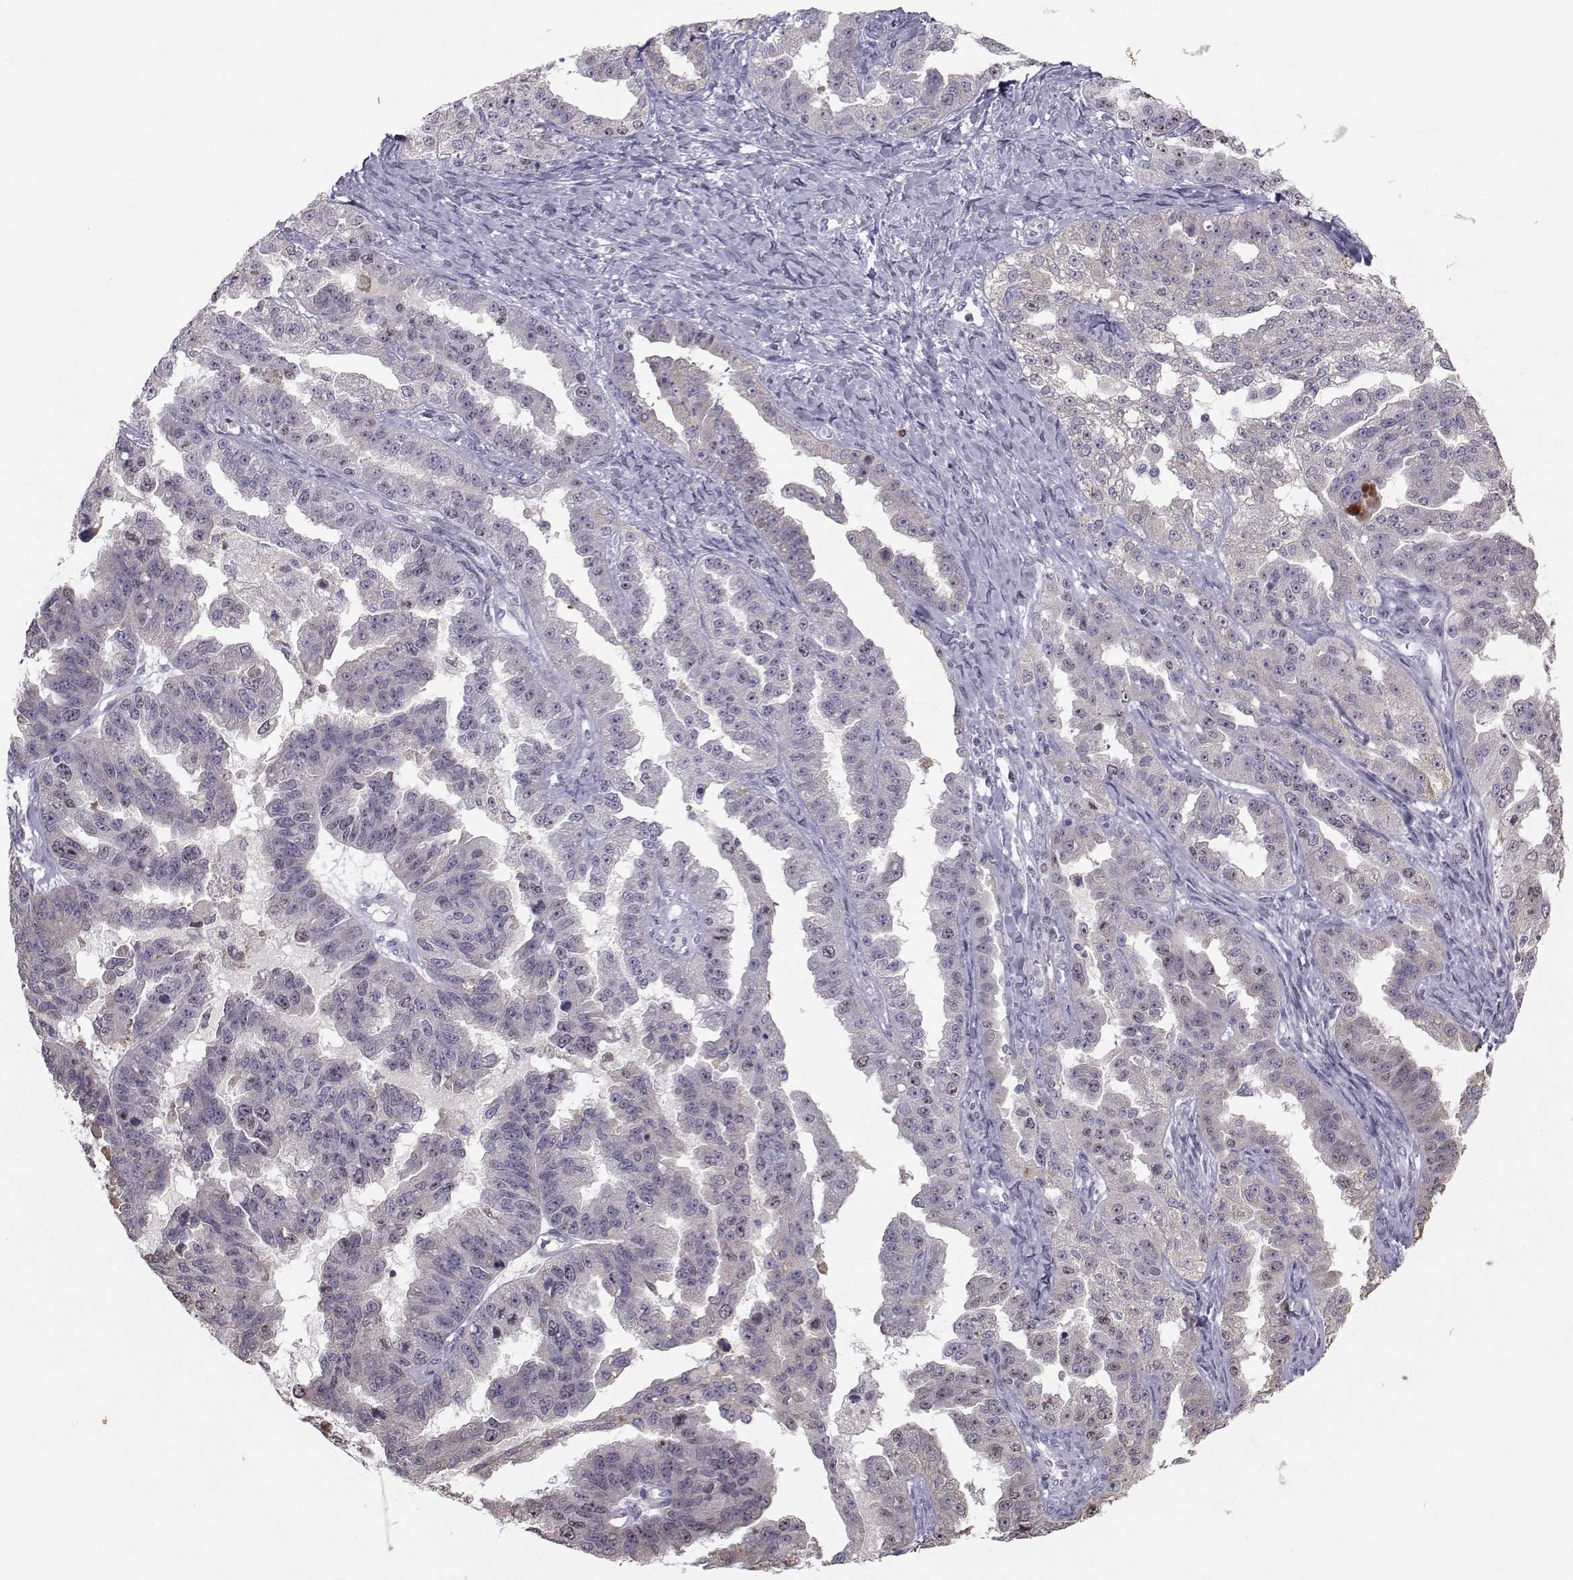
{"staining": {"intensity": "negative", "quantity": "none", "location": "none"}, "tissue": "ovarian cancer", "cell_type": "Tumor cells", "image_type": "cancer", "snomed": [{"axis": "morphology", "description": "Cystadenocarcinoma, serous, NOS"}, {"axis": "topography", "description": "Ovary"}], "caption": "Human serous cystadenocarcinoma (ovarian) stained for a protein using immunohistochemistry (IHC) displays no expression in tumor cells.", "gene": "LRP8", "patient": {"sex": "female", "age": 58}}